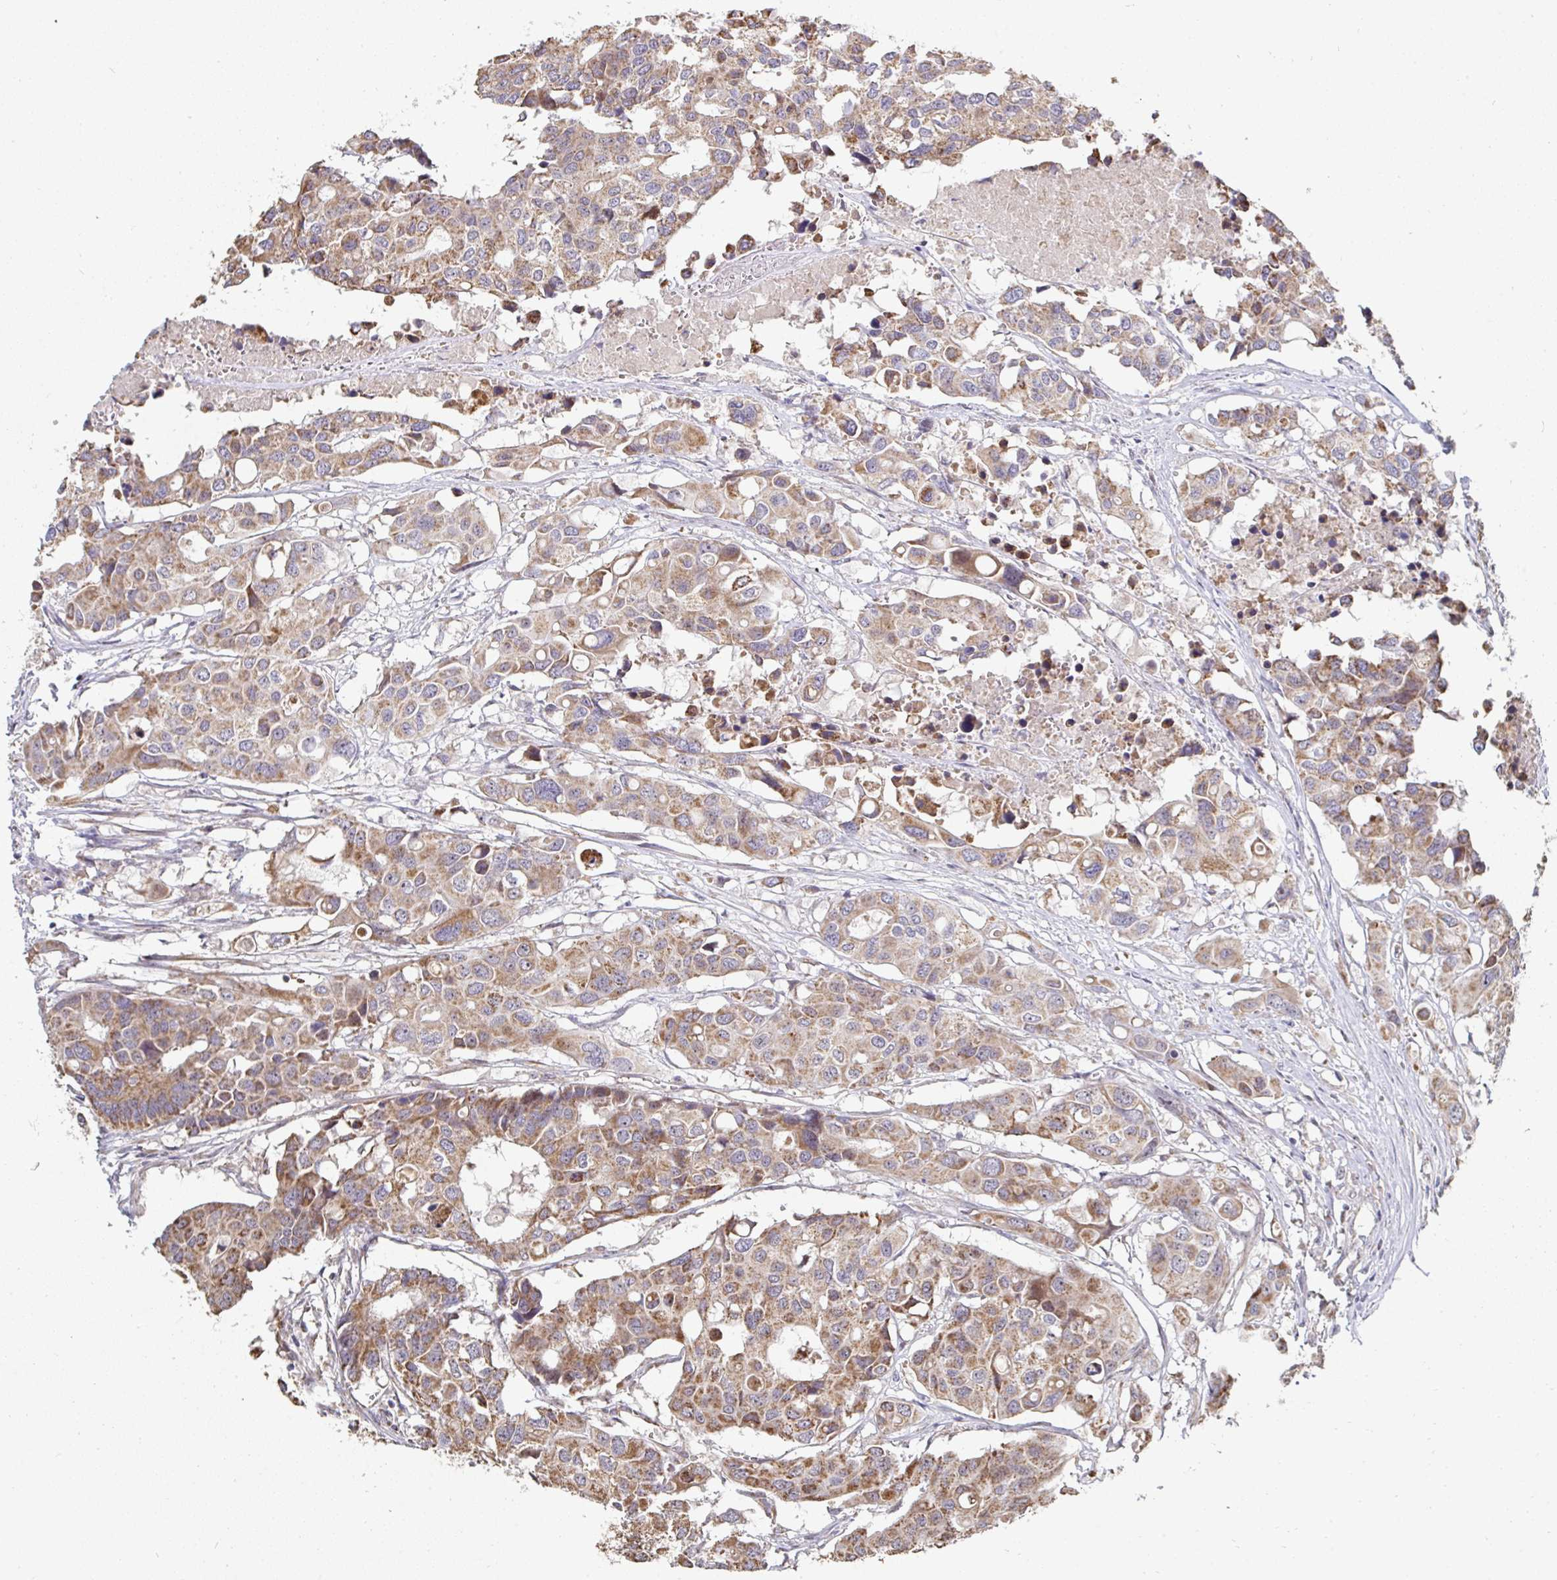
{"staining": {"intensity": "moderate", "quantity": ">75%", "location": "cytoplasmic/membranous"}, "tissue": "colorectal cancer", "cell_type": "Tumor cells", "image_type": "cancer", "snomed": [{"axis": "morphology", "description": "Adenocarcinoma, NOS"}, {"axis": "topography", "description": "Colon"}], "caption": "Colorectal cancer was stained to show a protein in brown. There is medium levels of moderate cytoplasmic/membranous positivity in about >75% of tumor cells.", "gene": "AGTPBP1", "patient": {"sex": "male", "age": 77}}